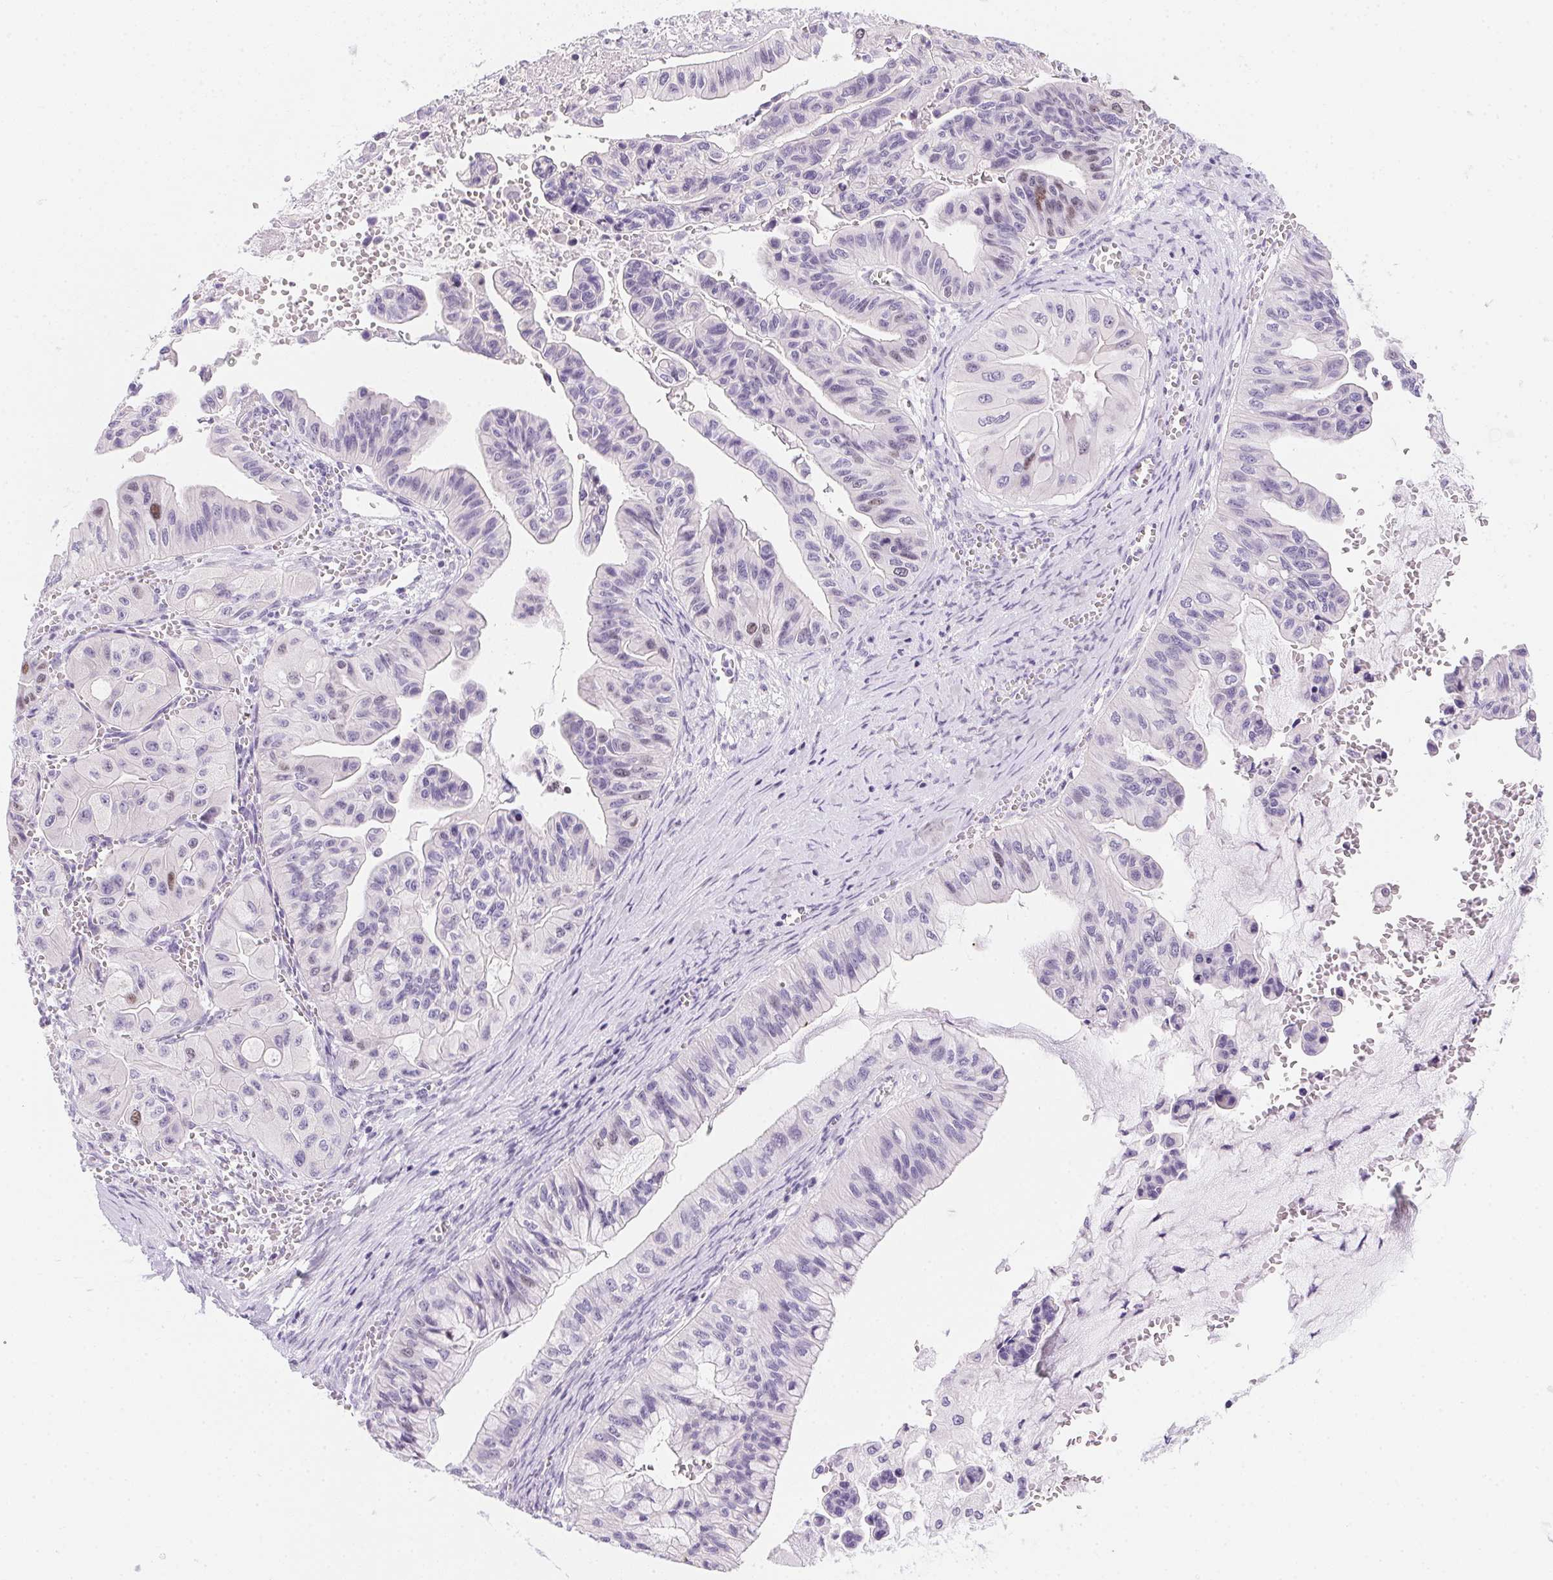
{"staining": {"intensity": "weak", "quantity": "<25%", "location": "nuclear"}, "tissue": "ovarian cancer", "cell_type": "Tumor cells", "image_type": "cancer", "snomed": [{"axis": "morphology", "description": "Cystadenocarcinoma, mucinous, NOS"}, {"axis": "topography", "description": "Ovary"}], "caption": "Tumor cells show no significant protein staining in mucinous cystadenocarcinoma (ovarian). (DAB immunohistochemistry, high magnification).", "gene": "HELLS", "patient": {"sex": "female", "age": 72}}